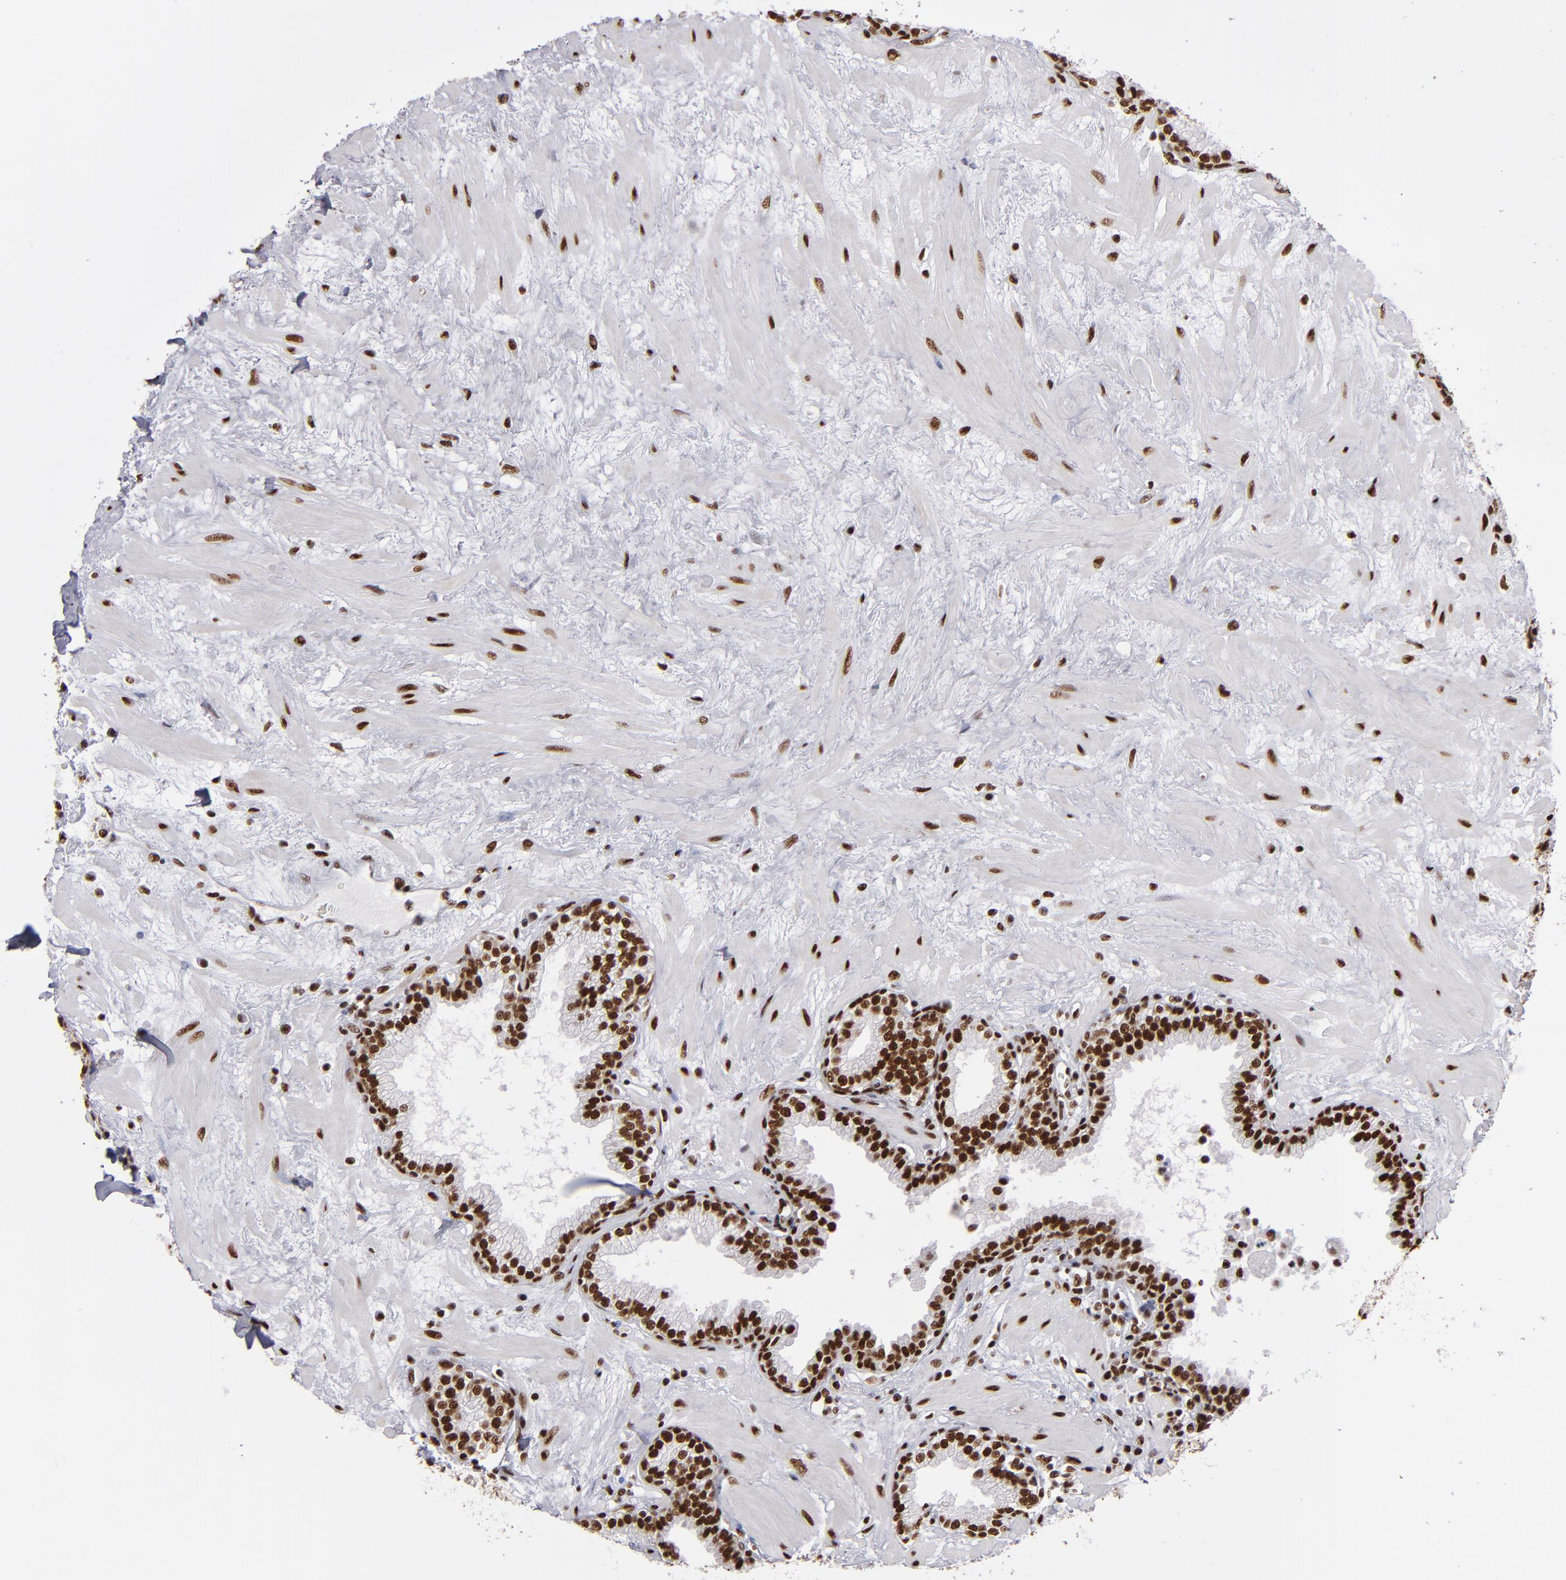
{"staining": {"intensity": "strong", "quantity": ">75%", "location": "nuclear"}, "tissue": "prostate", "cell_type": "Glandular cells", "image_type": "normal", "snomed": [{"axis": "morphology", "description": "Normal tissue, NOS"}, {"axis": "topography", "description": "Prostate"}], "caption": "Human prostate stained with a brown dye exhibits strong nuclear positive staining in approximately >75% of glandular cells.", "gene": "MRE11", "patient": {"sex": "male", "age": 64}}